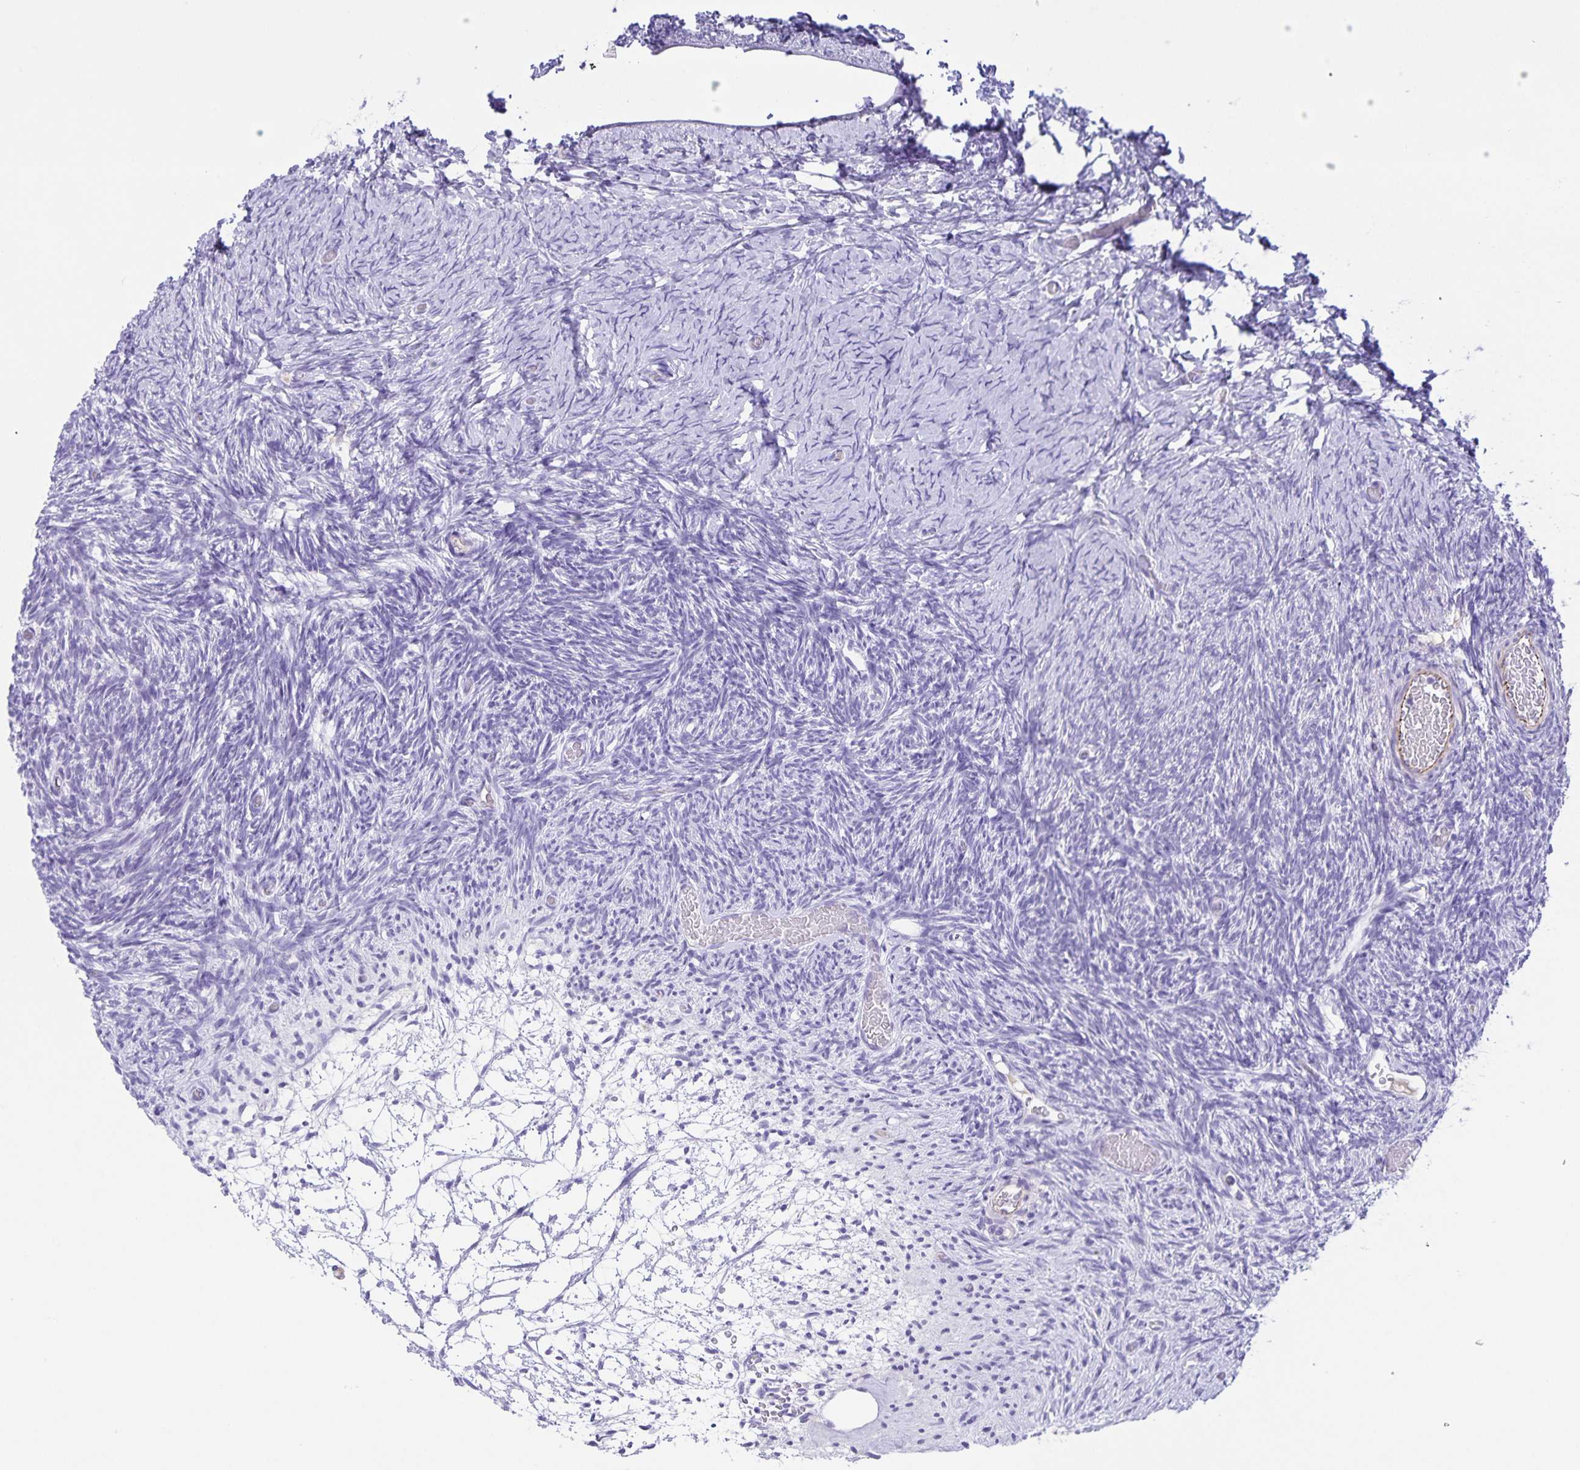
{"staining": {"intensity": "negative", "quantity": "none", "location": "none"}, "tissue": "ovary", "cell_type": "Ovarian stroma cells", "image_type": "normal", "snomed": [{"axis": "morphology", "description": "Normal tissue, NOS"}, {"axis": "topography", "description": "Ovary"}], "caption": "A high-resolution image shows immunohistochemistry (IHC) staining of unremarkable ovary, which exhibits no significant expression in ovarian stroma cells.", "gene": "UBQLN3", "patient": {"sex": "female", "age": 39}}